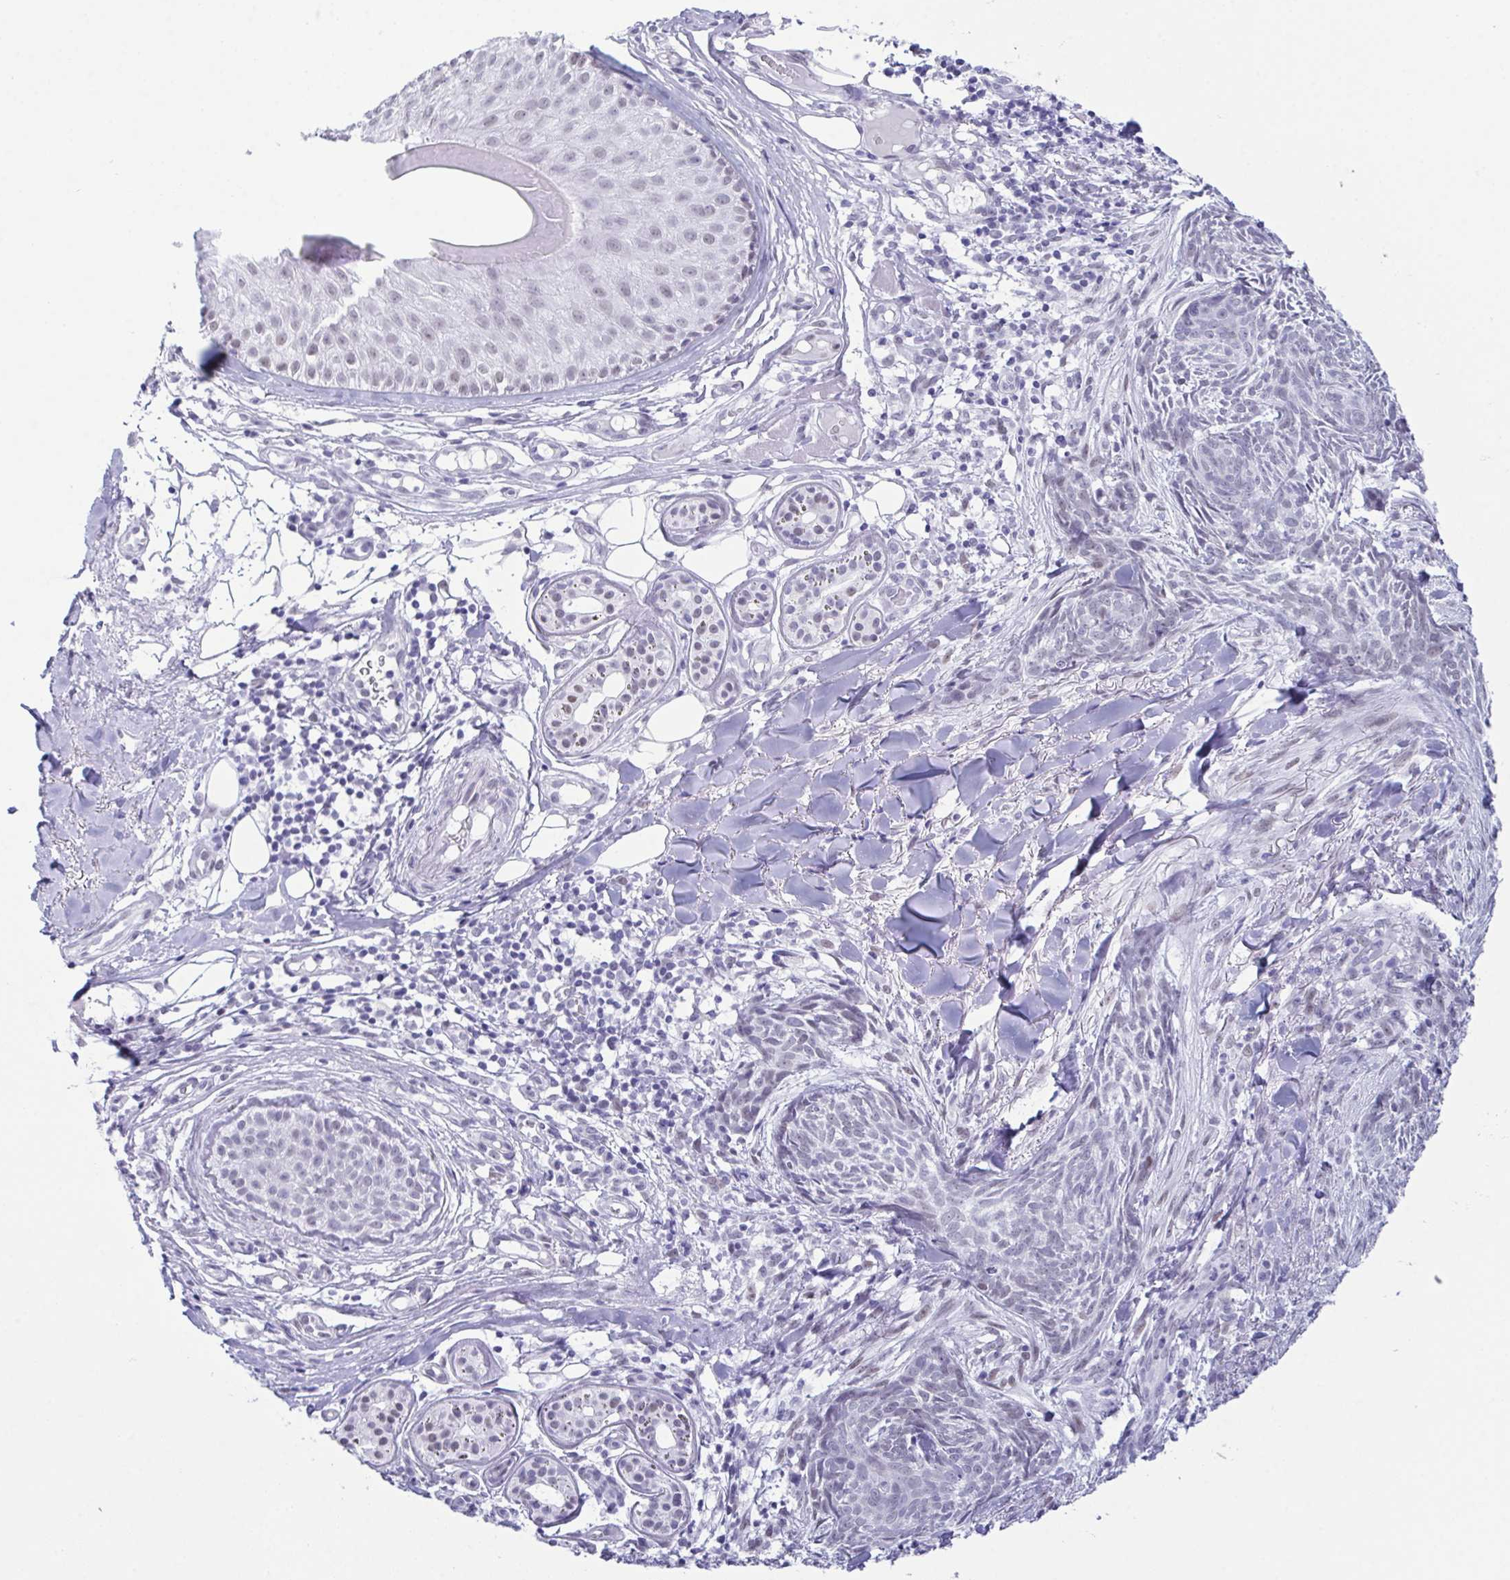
{"staining": {"intensity": "negative", "quantity": "none", "location": "none"}, "tissue": "skin cancer", "cell_type": "Tumor cells", "image_type": "cancer", "snomed": [{"axis": "morphology", "description": "Basal cell carcinoma"}, {"axis": "topography", "description": "Skin"}], "caption": "The micrograph displays no significant staining in tumor cells of skin basal cell carcinoma.", "gene": "SUGP2", "patient": {"sex": "female", "age": 93}}